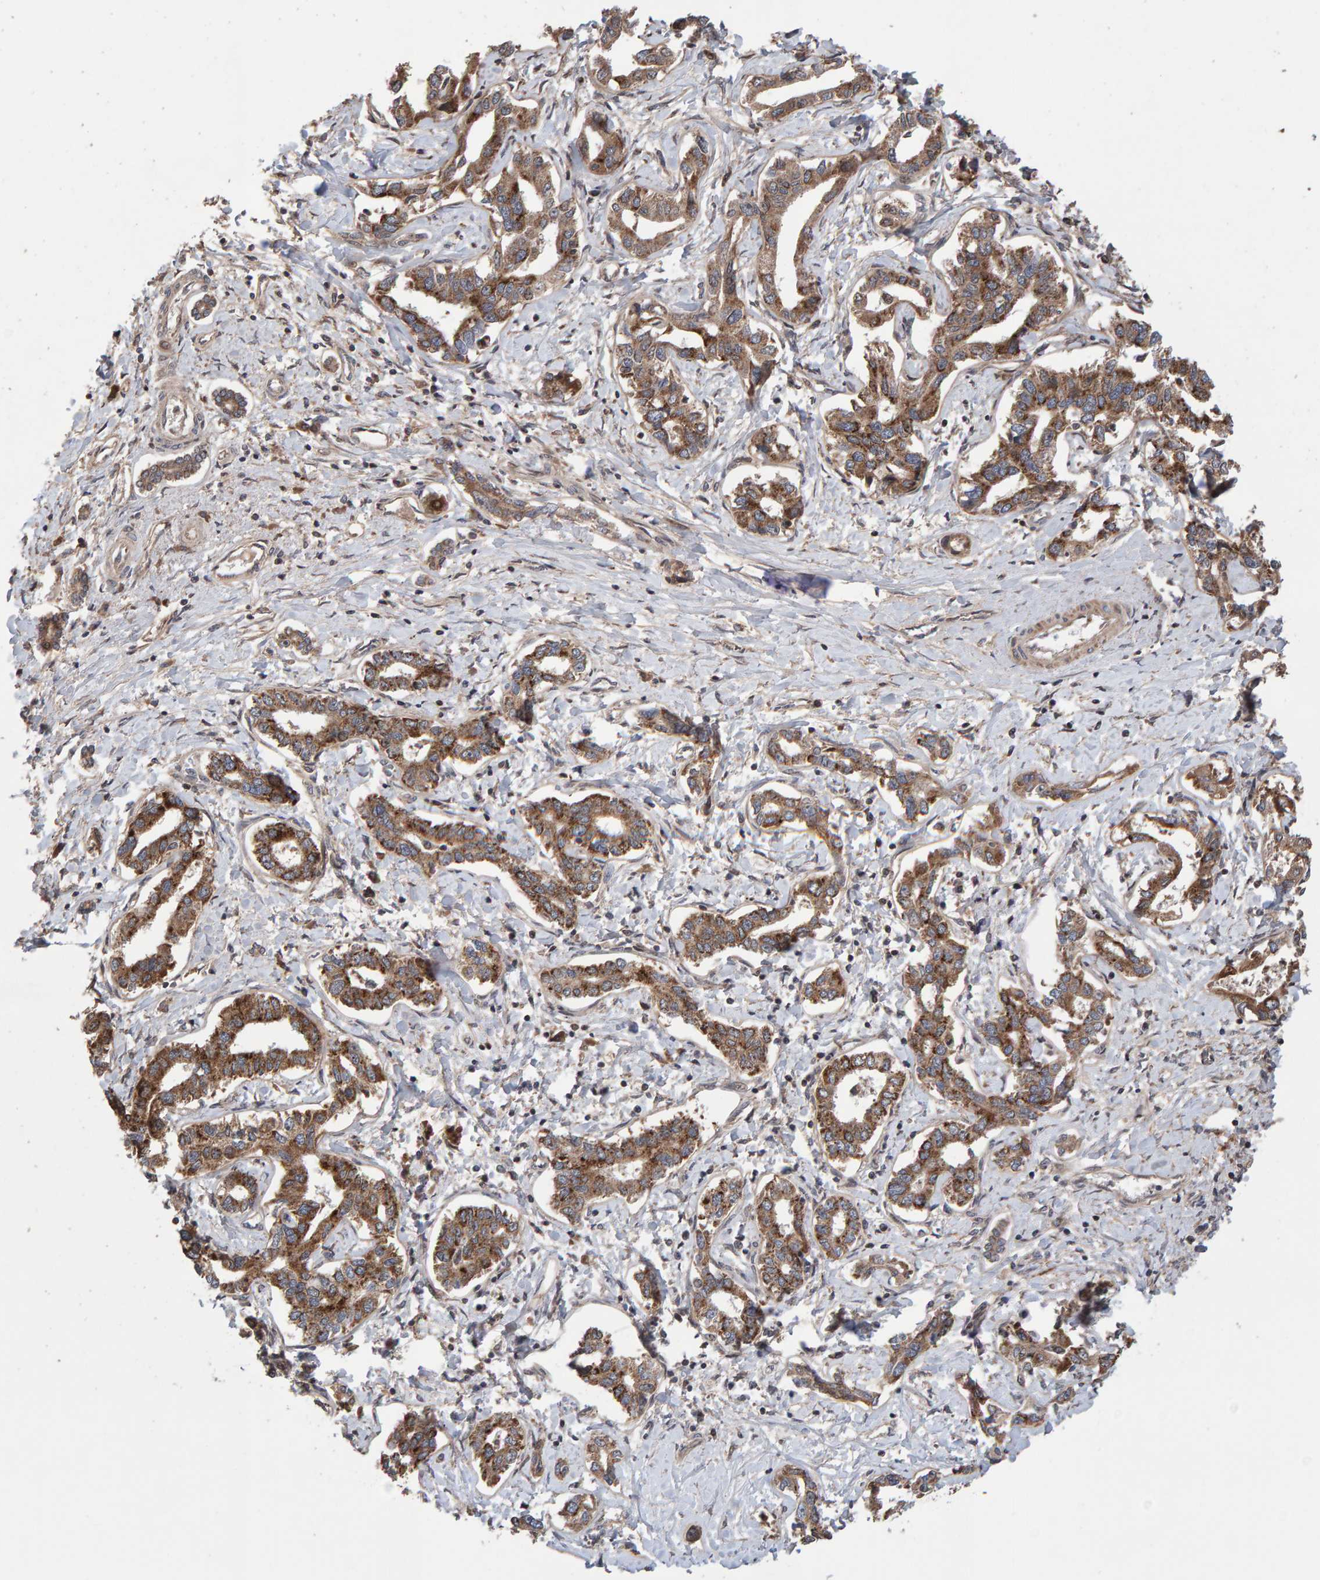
{"staining": {"intensity": "moderate", "quantity": ">75%", "location": "cytoplasmic/membranous"}, "tissue": "liver cancer", "cell_type": "Tumor cells", "image_type": "cancer", "snomed": [{"axis": "morphology", "description": "Cholangiocarcinoma"}, {"axis": "topography", "description": "Liver"}], "caption": "A micrograph of human liver cancer stained for a protein demonstrates moderate cytoplasmic/membranous brown staining in tumor cells.", "gene": "PECR", "patient": {"sex": "male", "age": 59}}